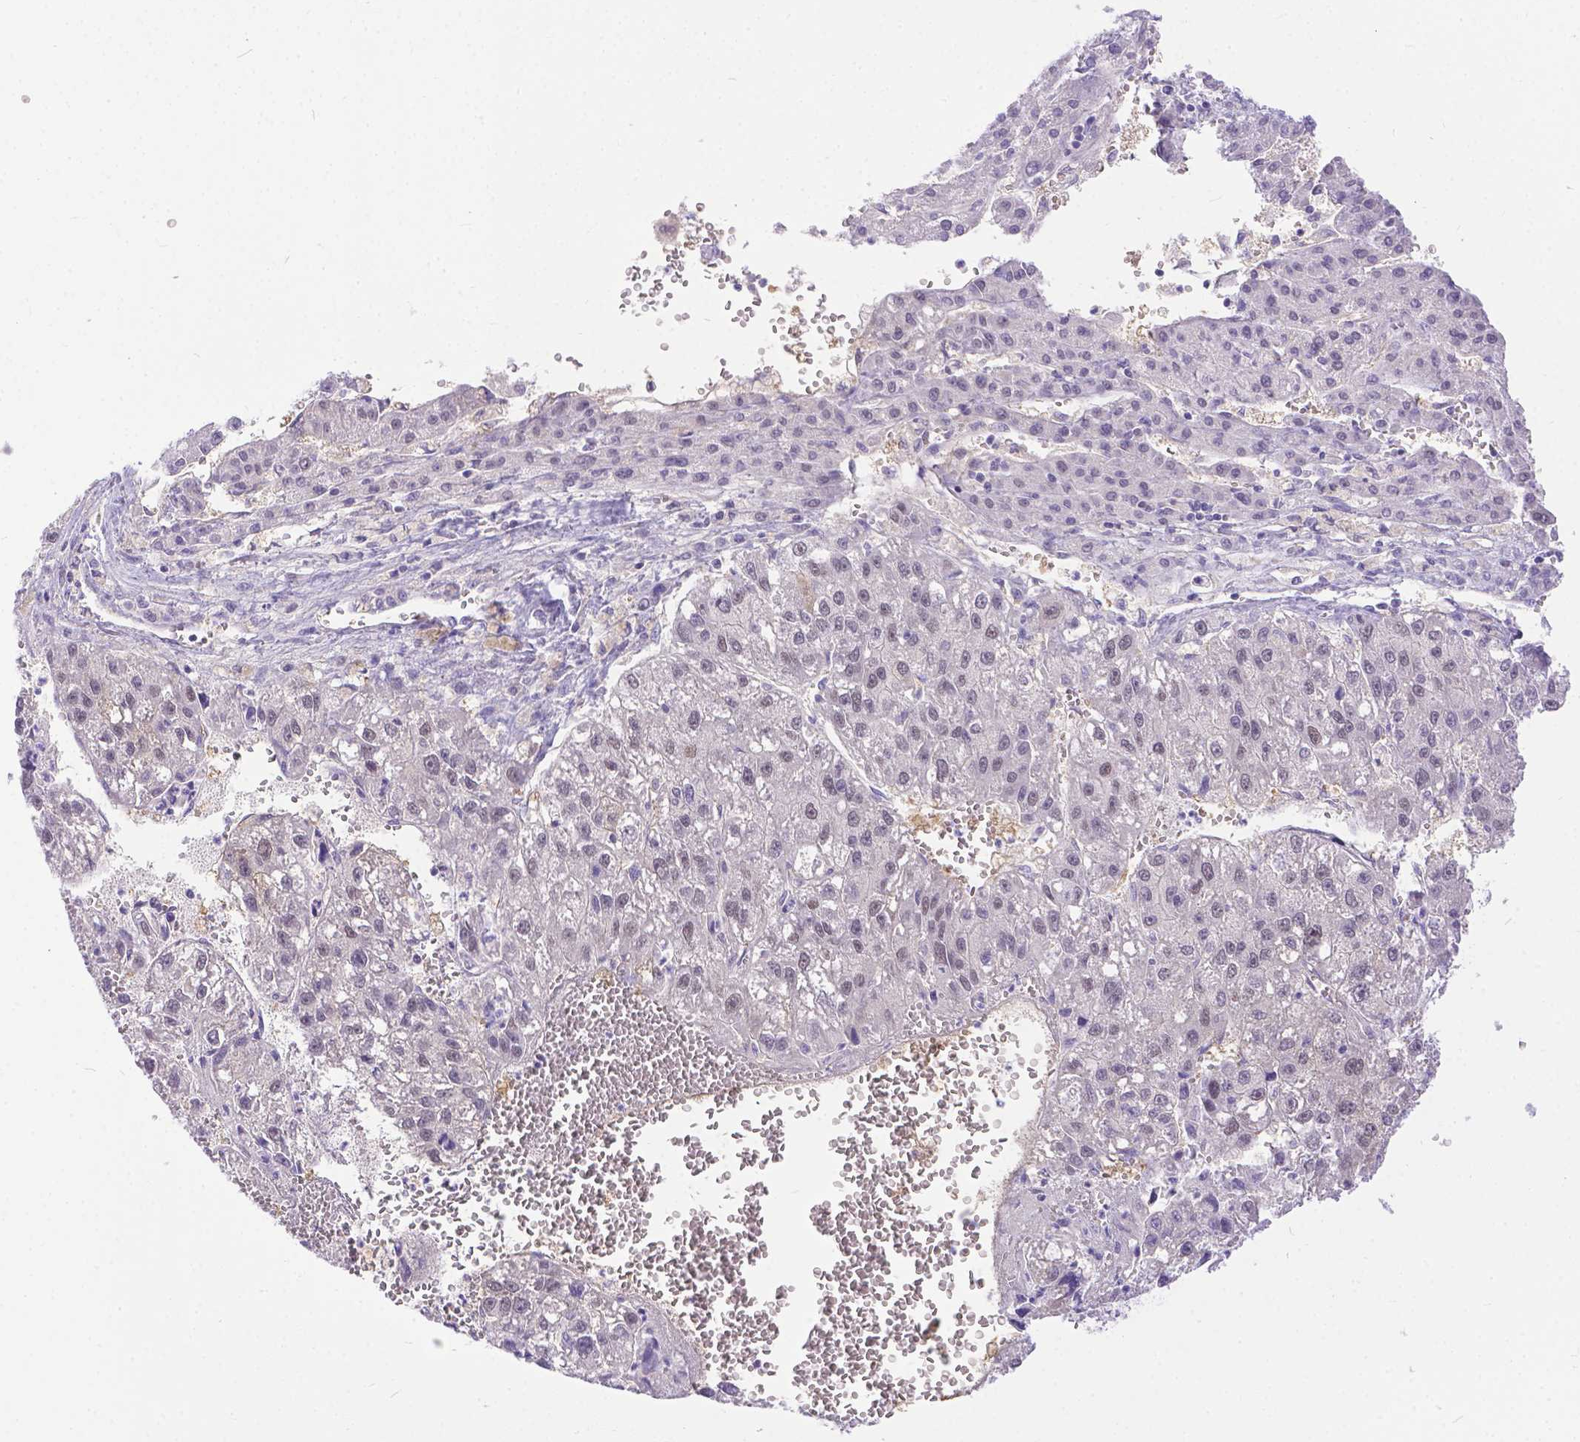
{"staining": {"intensity": "negative", "quantity": "none", "location": "none"}, "tissue": "liver cancer", "cell_type": "Tumor cells", "image_type": "cancer", "snomed": [{"axis": "morphology", "description": "Carcinoma, Hepatocellular, NOS"}, {"axis": "topography", "description": "Liver"}], "caption": "This is an immunohistochemistry (IHC) micrograph of human liver cancer (hepatocellular carcinoma). There is no expression in tumor cells.", "gene": "TTLL6", "patient": {"sex": "female", "age": 70}}